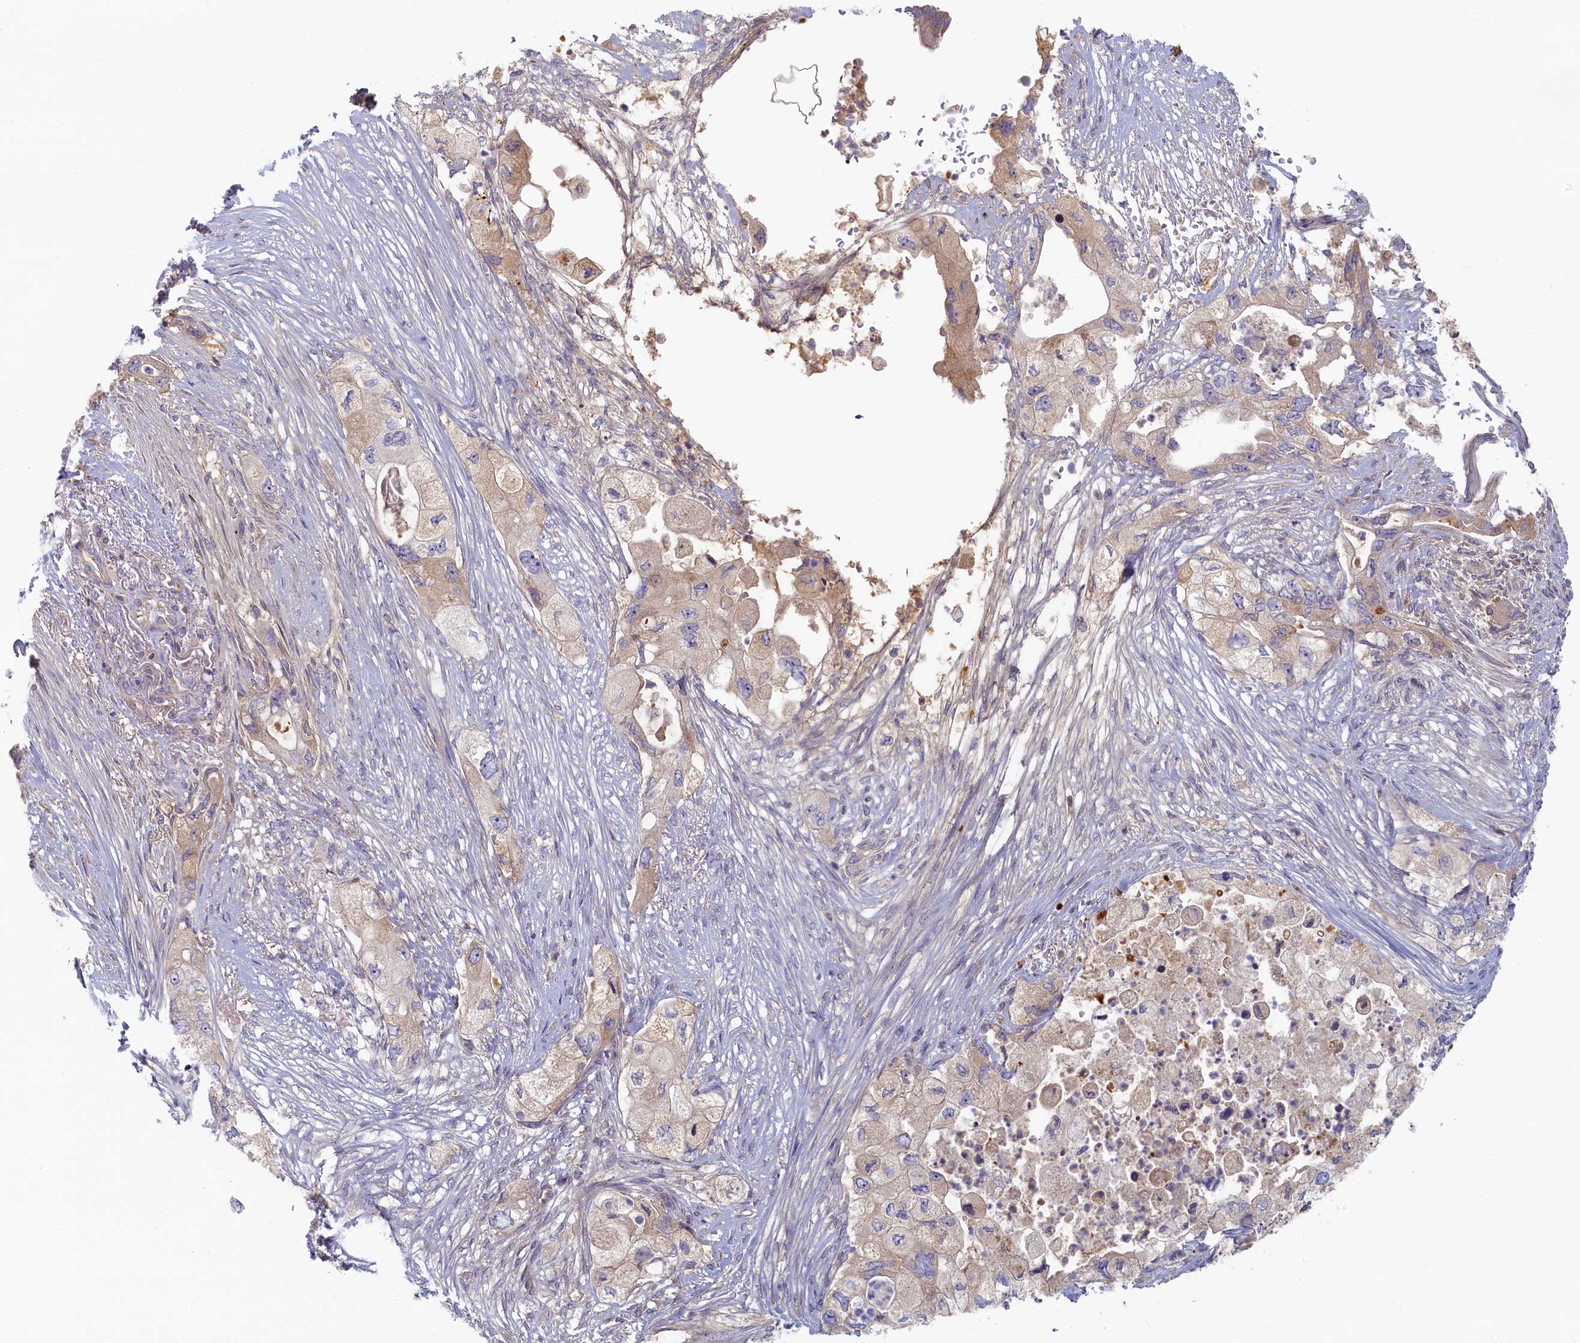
{"staining": {"intensity": "negative", "quantity": "none", "location": "none"}, "tissue": "pancreatic cancer", "cell_type": "Tumor cells", "image_type": "cancer", "snomed": [{"axis": "morphology", "description": "Adenocarcinoma, NOS"}, {"axis": "topography", "description": "Pancreas"}], "caption": "A photomicrograph of pancreatic cancer (adenocarcinoma) stained for a protein reveals no brown staining in tumor cells.", "gene": "STX16", "patient": {"sex": "female", "age": 73}}